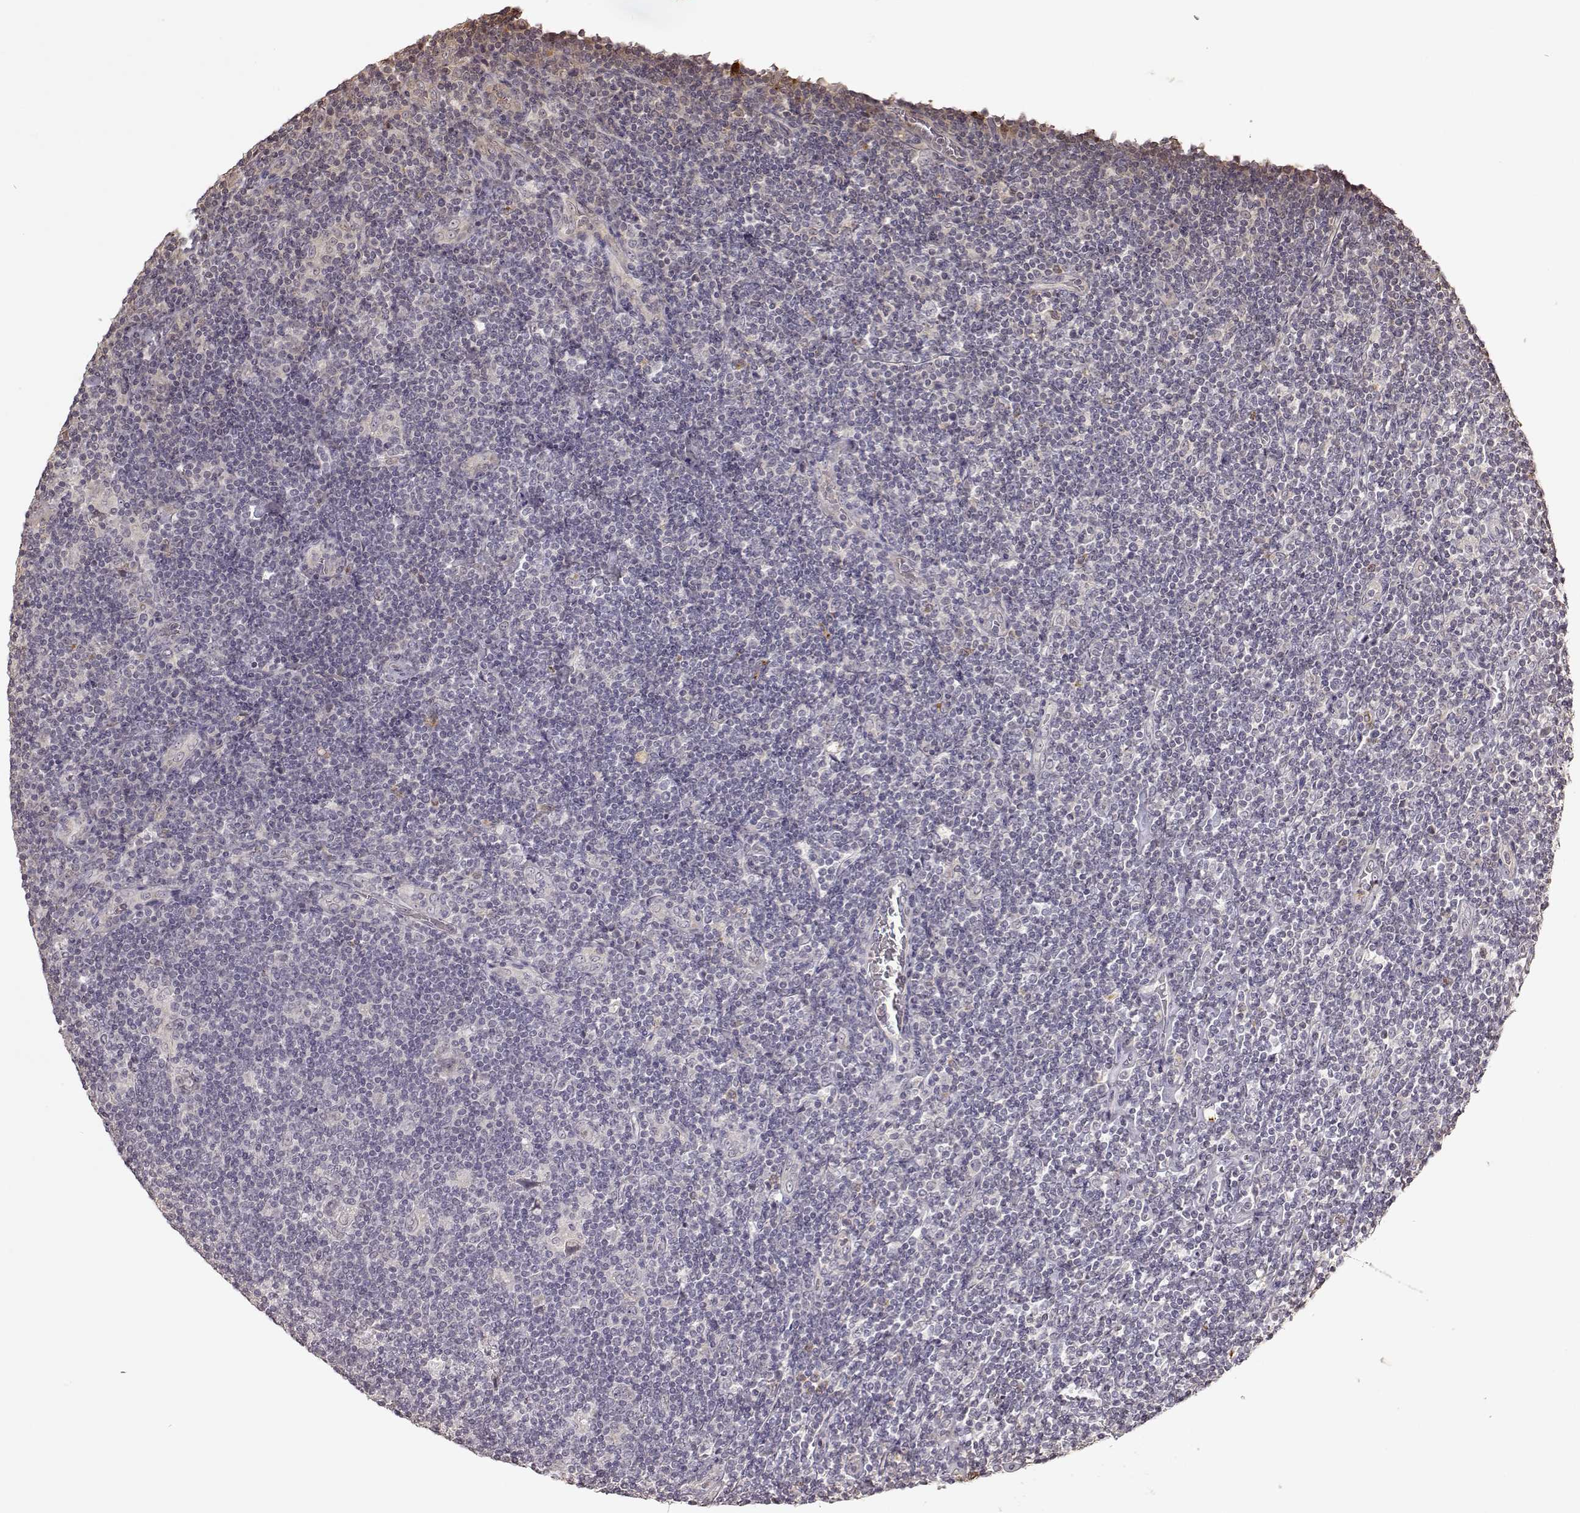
{"staining": {"intensity": "negative", "quantity": "none", "location": "none"}, "tissue": "lymphoma", "cell_type": "Tumor cells", "image_type": "cancer", "snomed": [{"axis": "morphology", "description": "Hodgkin's disease, NOS"}, {"axis": "topography", "description": "Lymph node"}], "caption": "The photomicrograph shows no significant staining in tumor cells of Hodgkin's disease.", "gene": "CRB1", "patient": {"sex": "male", "age": 40}}